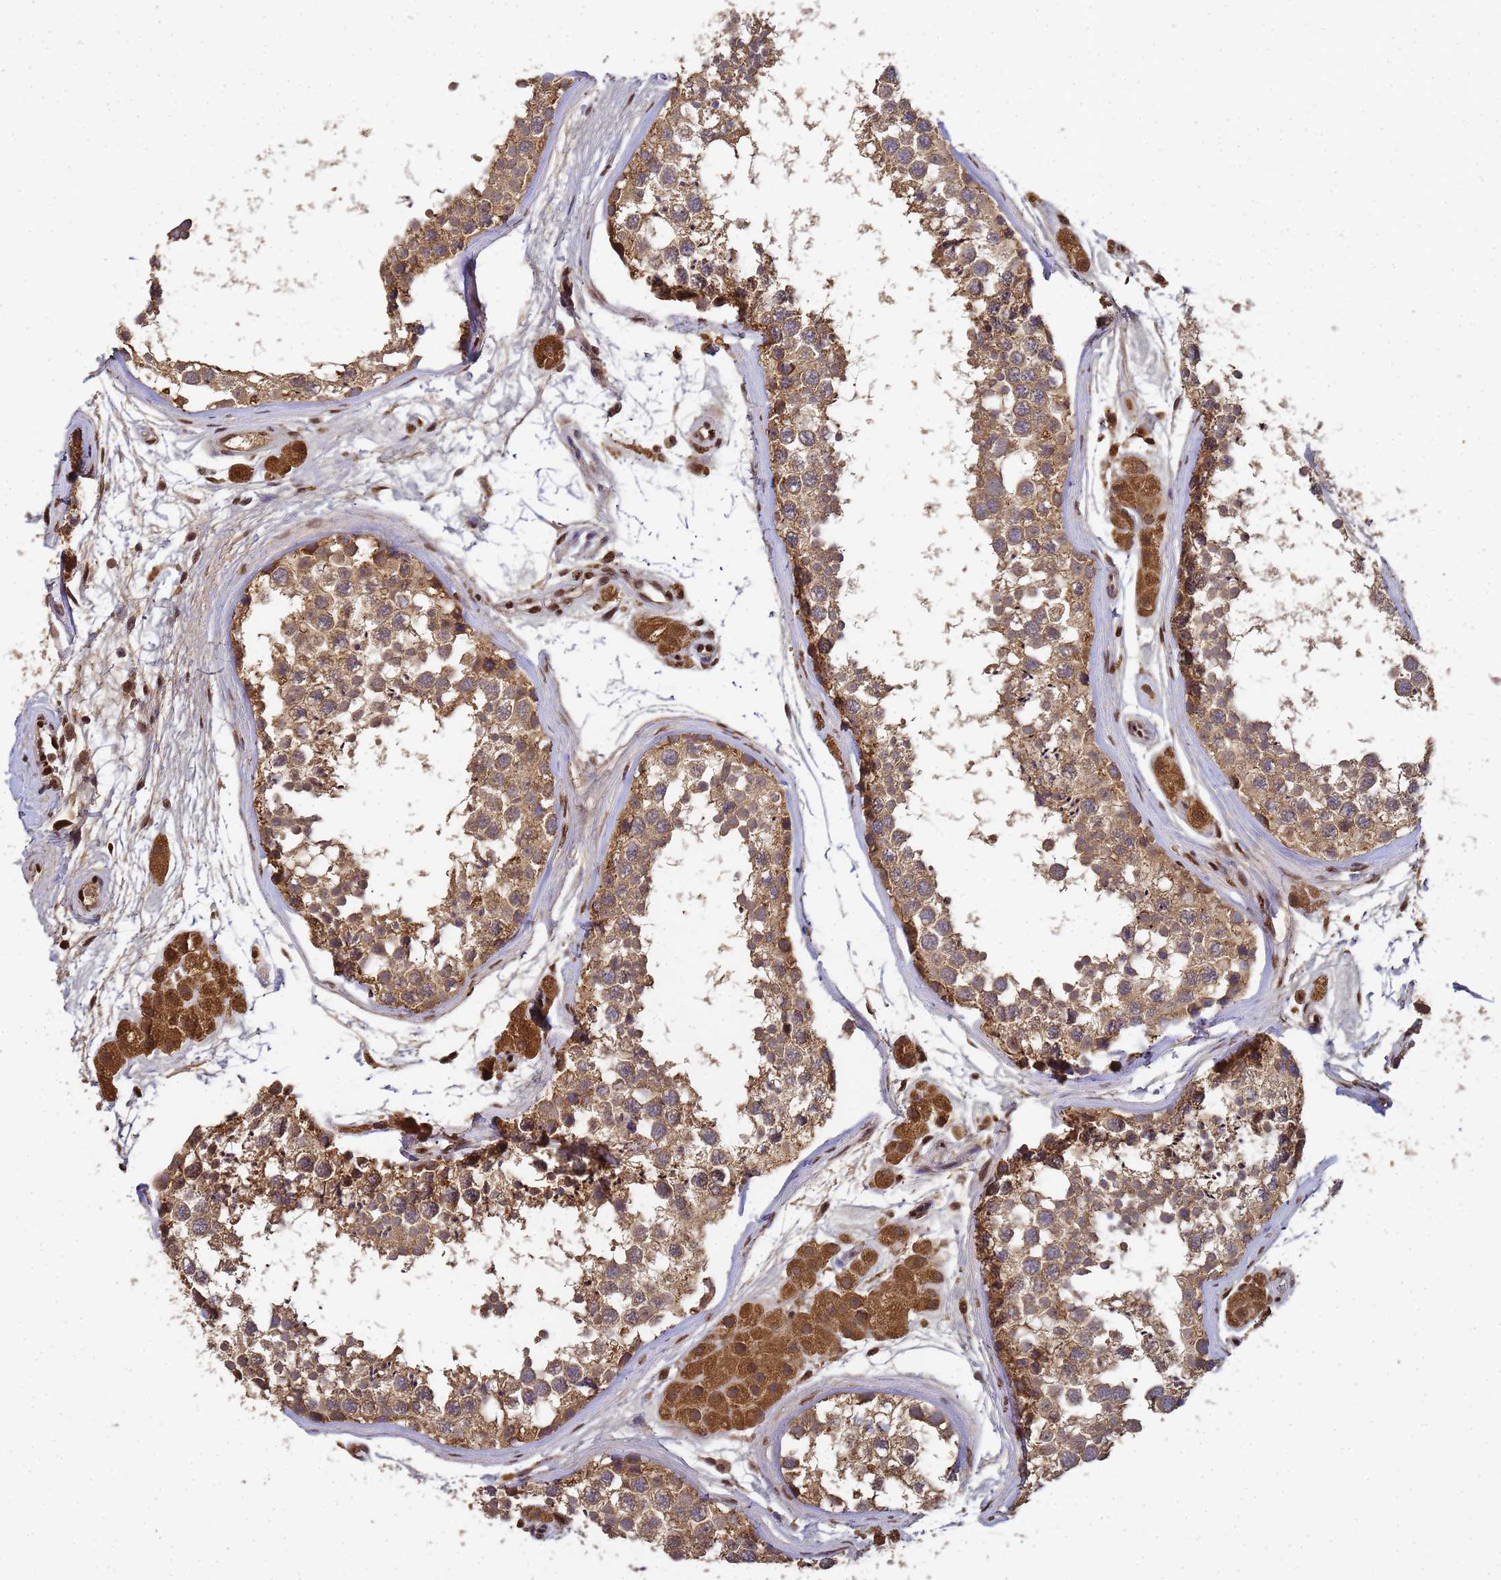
{"staining": {"intensity": "moderate", "quantity": ">75%", "location": "cytoplasmic/membranous"}, "tissue": "testis", "cell_type": "Cells in seminiferous ducts", "image_type": "normal", "snomed": [{"axis": "morphology", "description": "Normal tissue, NOS"}, {"axis": "topography", "description": "Testis"}], "caption": "Unremarkable testis displays moderate cytoplasmic/membranous expression in about >75% of cells in seminiferous ducts.", "gene": "SECISBP2", "patient": {"sex": "male", "age": 56}}